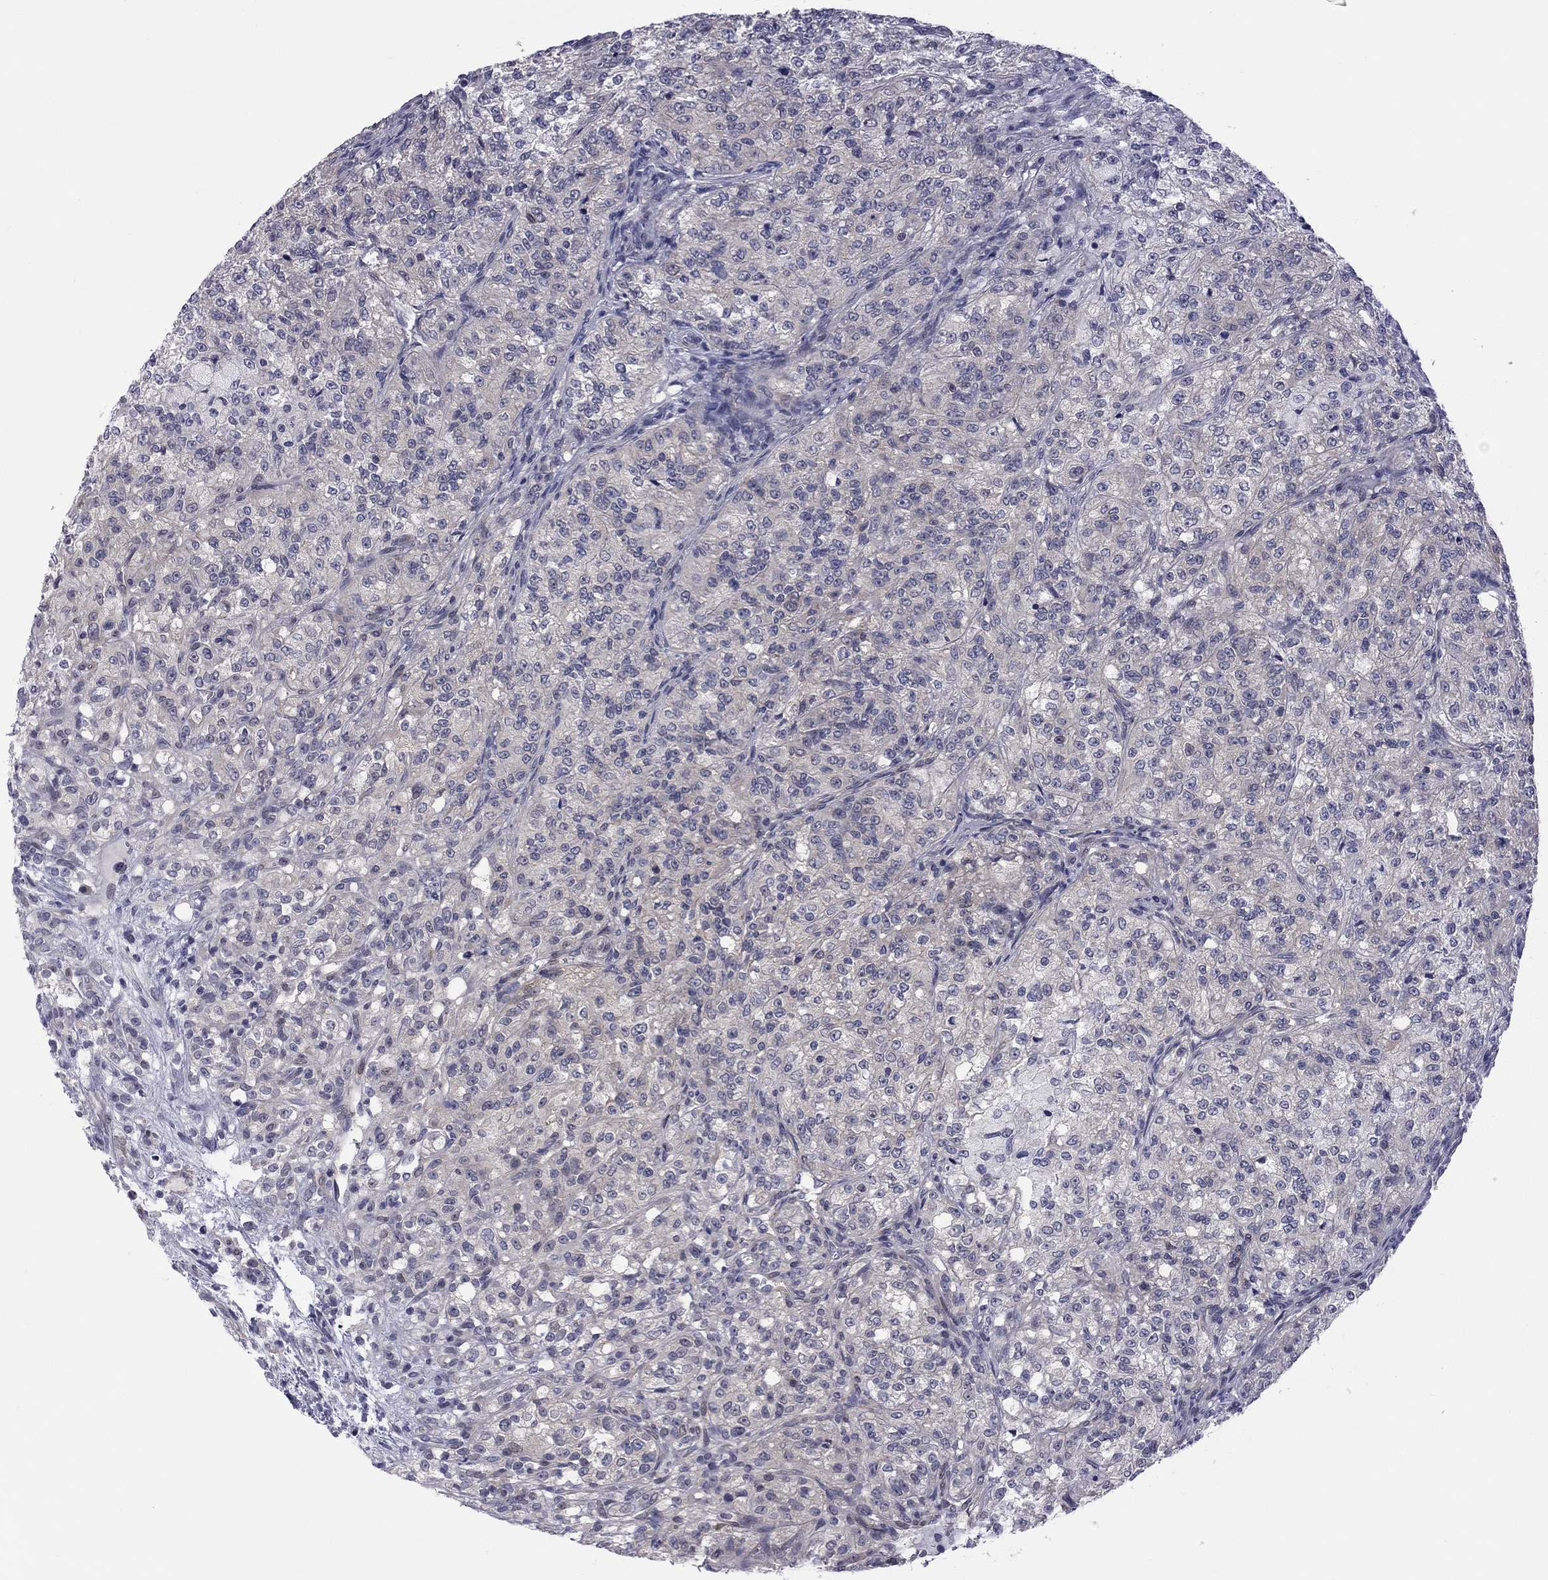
{"staining": {"intensity": "negative", "quantity": "none", "location": "none"}, "tissue": "renal cancer", "cell_type": "Tumor cells", "image_type": "cancer", "snomed": [{"axis": "morphology", "description": "Adenocarcinoma, NOS"}, {"axis": "topography", "description": "Kidney"}], "caption": "Tumor cells are negative for brown protein staining in renal cancer. (Immunohistochemistry, brightfield microscopy, high magnification).", "gene": "POU5F2", "patient": {"sex": "female", "age": 63}}